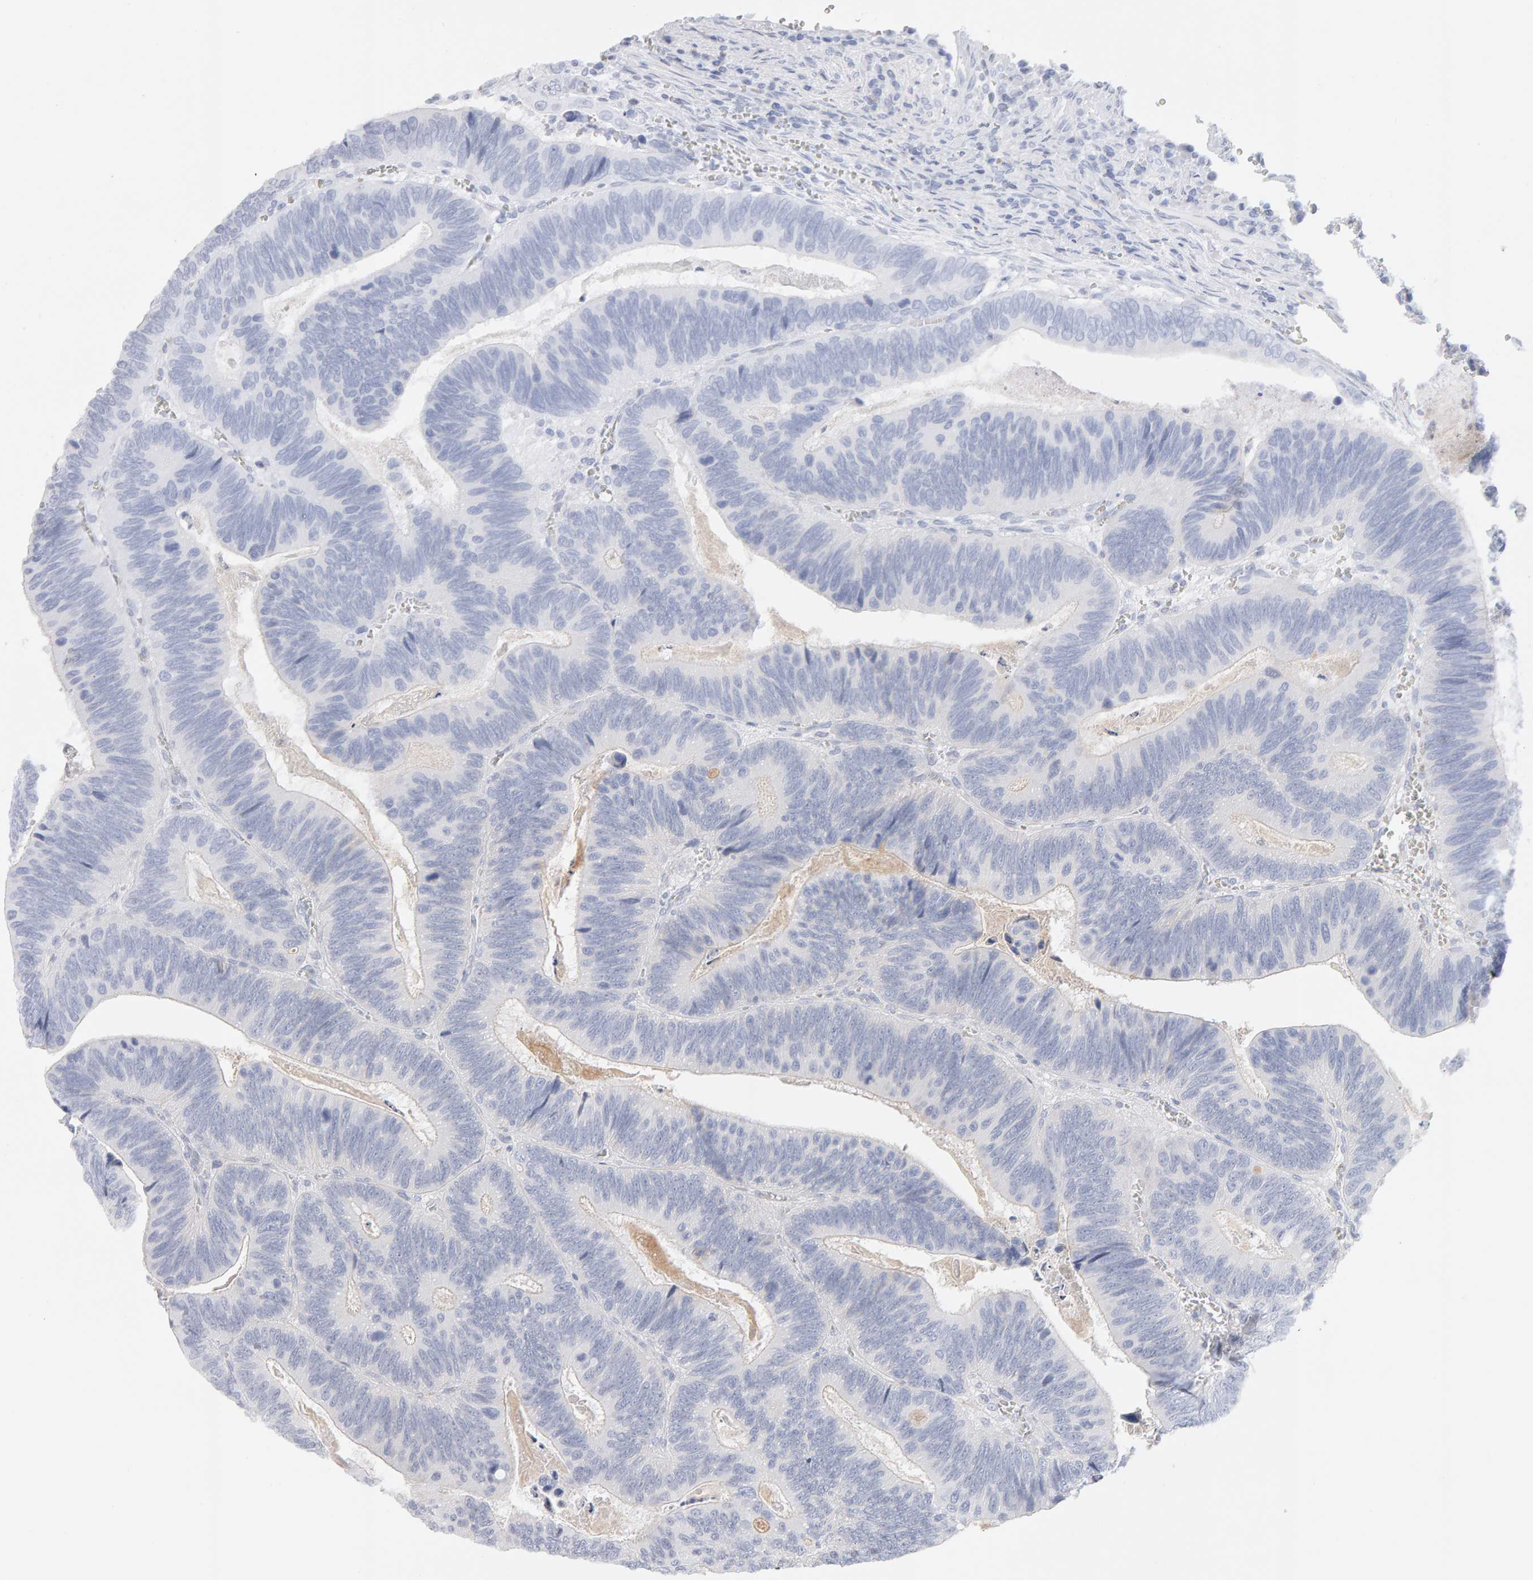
{"staining": {"intensity": "negative", "quantity": "none", "location": "none"}, "tissue": "colorectal cancer", "cell_type": "Tumor cells", "image_type": "cancer", "snomed": [{"axis": "morphology", "description": "Inflammation, NOS"}, {"axis": "morphology", "description": "Adenocarcinoma, NOS"}, {"axis": "topography", "description": "Colon"}], "caption": "Immunohistochemical staining of human colorectal cancer displays no significant staining in tumor cells. The staining is performed using DAB (3,3'-diaminobenzidine) brown chromogen with nuclei counter-stained in using hematoxylin.", "gene": "METRNL", "patient": {"sex": "male", "age": 72}}